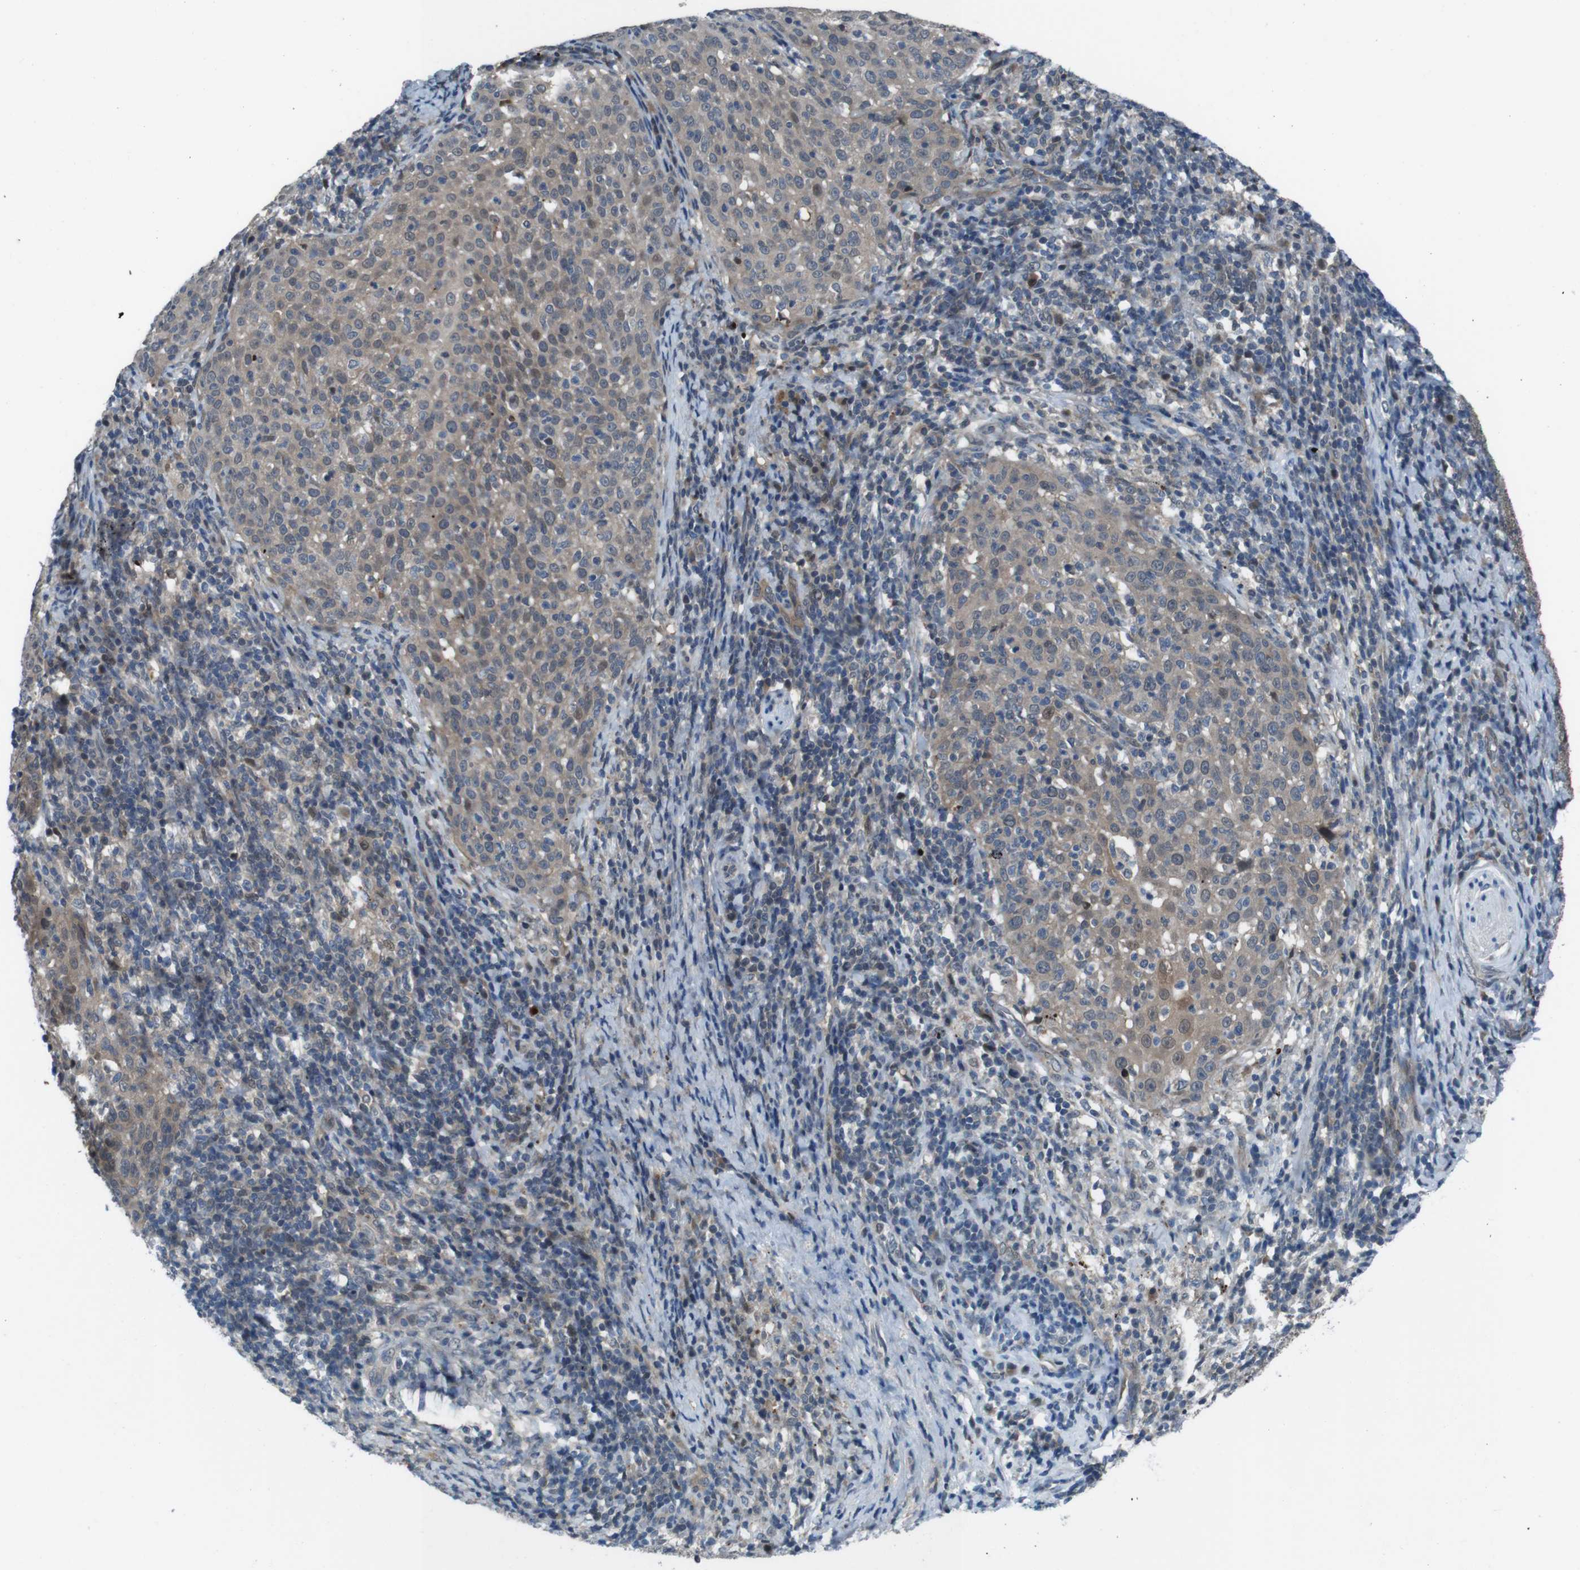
{"staining": {"intensity": "weak", "quantity": ">75%", "location": "cytoplasmic/membranous,nuclear"}, "tissue": "cervical cancer", "cell_type": "Tumor cells", "image_type": "cancer", "snomed": [{"axis": "morphology", "description": "Squamous cell carcinoma, NOS"}, {"axis": "topography", "description": "Cervix"}], "caption": "Immunohistochemistry (IHC) image of neoplastic tissue: cervical cancer stained using IHC shows low levels of weak protein expression localized specifically in the cytoplasmic/membranous and nuclear of tumor cells, appearing as a cytoplasmic/membranous and nuclear brown color.", "gene": "LRP5", "patient": {"sex": "female", "age": 51}}